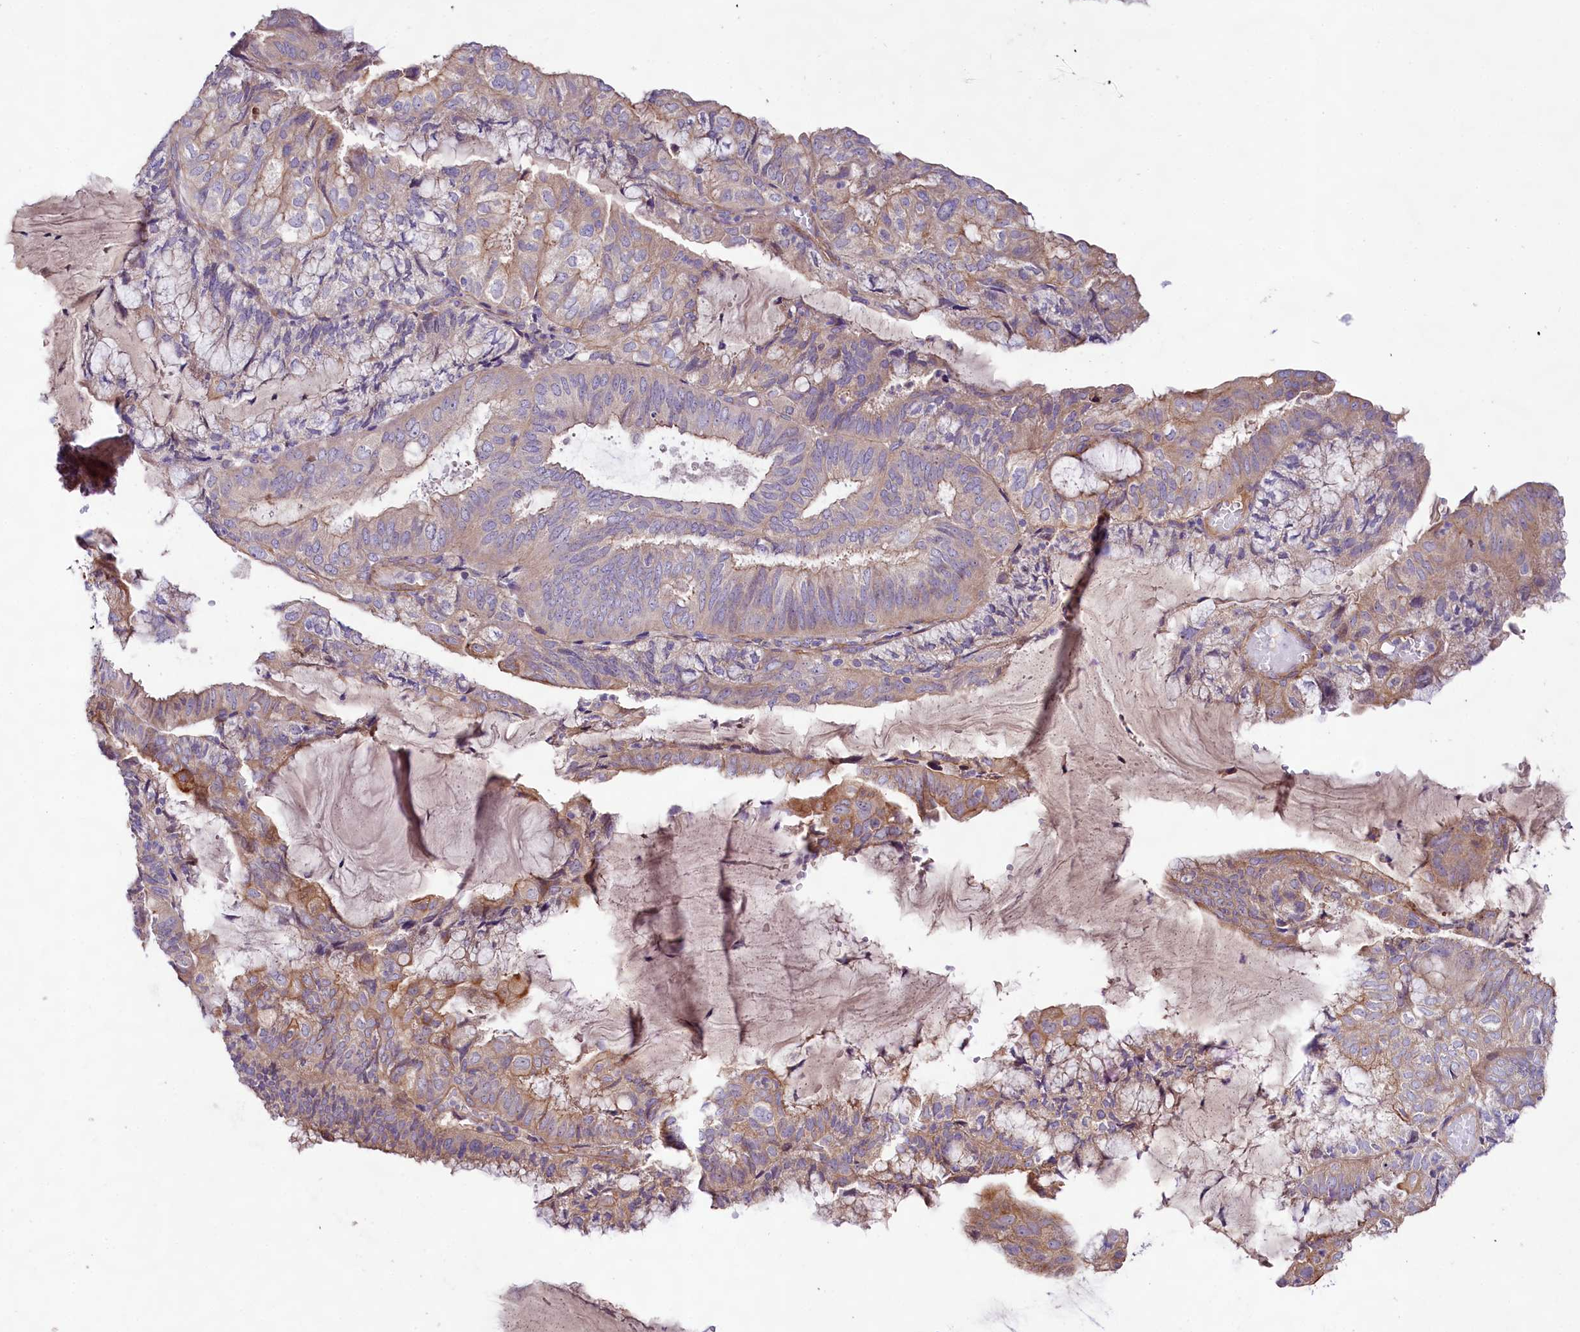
{"staining": {"intensity": "moderate", "quantity": "<25%", "location": "cytoplasmic/membranous"}, "tissue": "endometrial cancer", "cell_type": "Tumor cells", "image_type": "cancer", "snomed": [{"axis": "morphology", "description": "Adenocarcinoma, NOS"}, {"axis": "topography", "description": "Endometrium"}], "caption": "Immunohistochemical staining of adenocarcinoma (endometrial) reveals low levels of moderate cytoplasmic/membranous expression in approximately <25% of tumor cells.", "gene": "VPS11", "patient": {"sex": "female", "age": 81}}